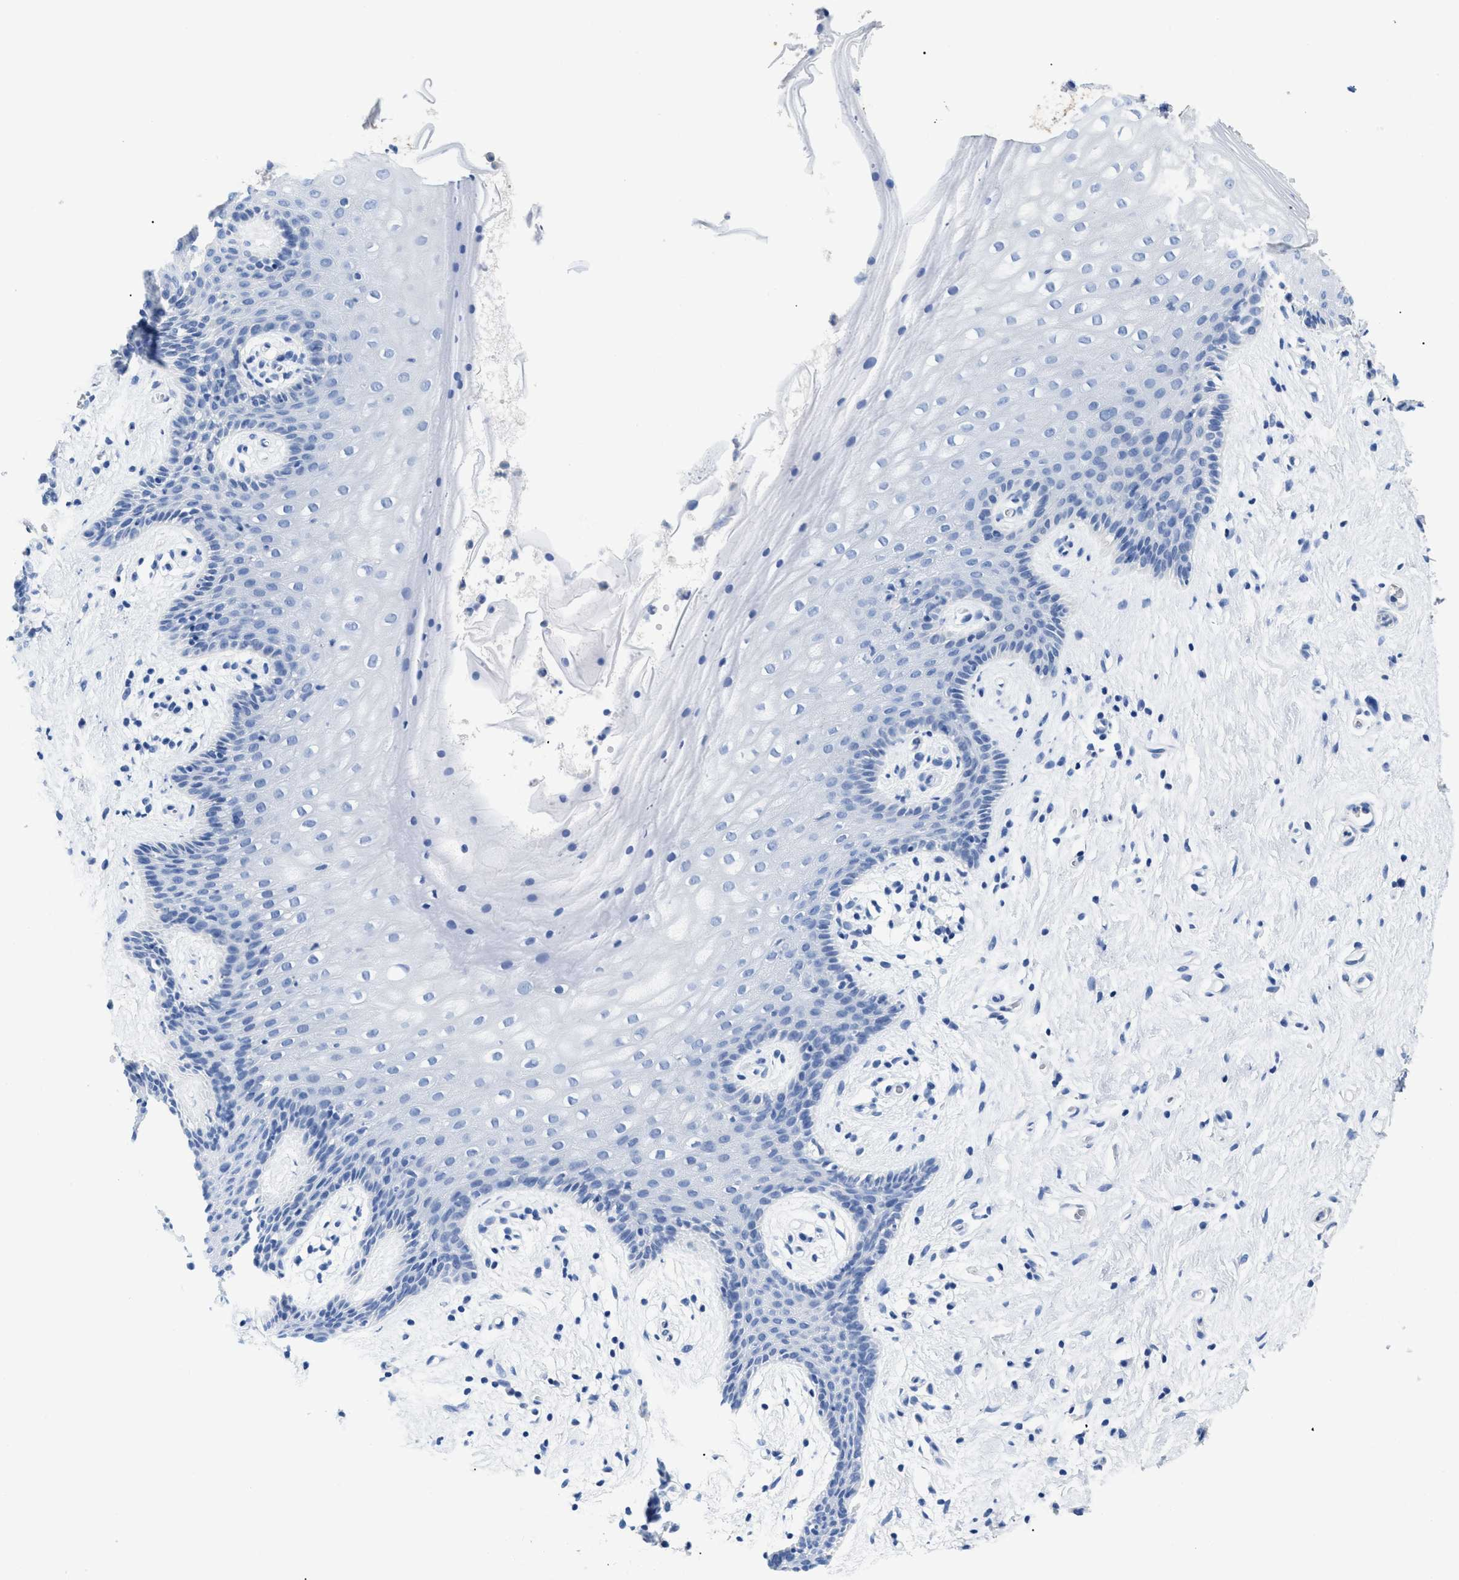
{"staining": {"intensity": "negative", "quantity": "none", "location": "none"}, "tissue": "vagina", "cell_type": "Squamous epithelial cells", "image_type": "normal", "snomed": [{"axis": "morphology", "description": "Normal tissue, NOS"}, {"axis": "topography", "description": "Vagina"}], "caption": "DAB immunohistochemical staining of benign vagina demonstrates no significant staining in squamous epithelial cells.", "gene": "DLC1", "patient": {"sex": "female", "age": 44}}